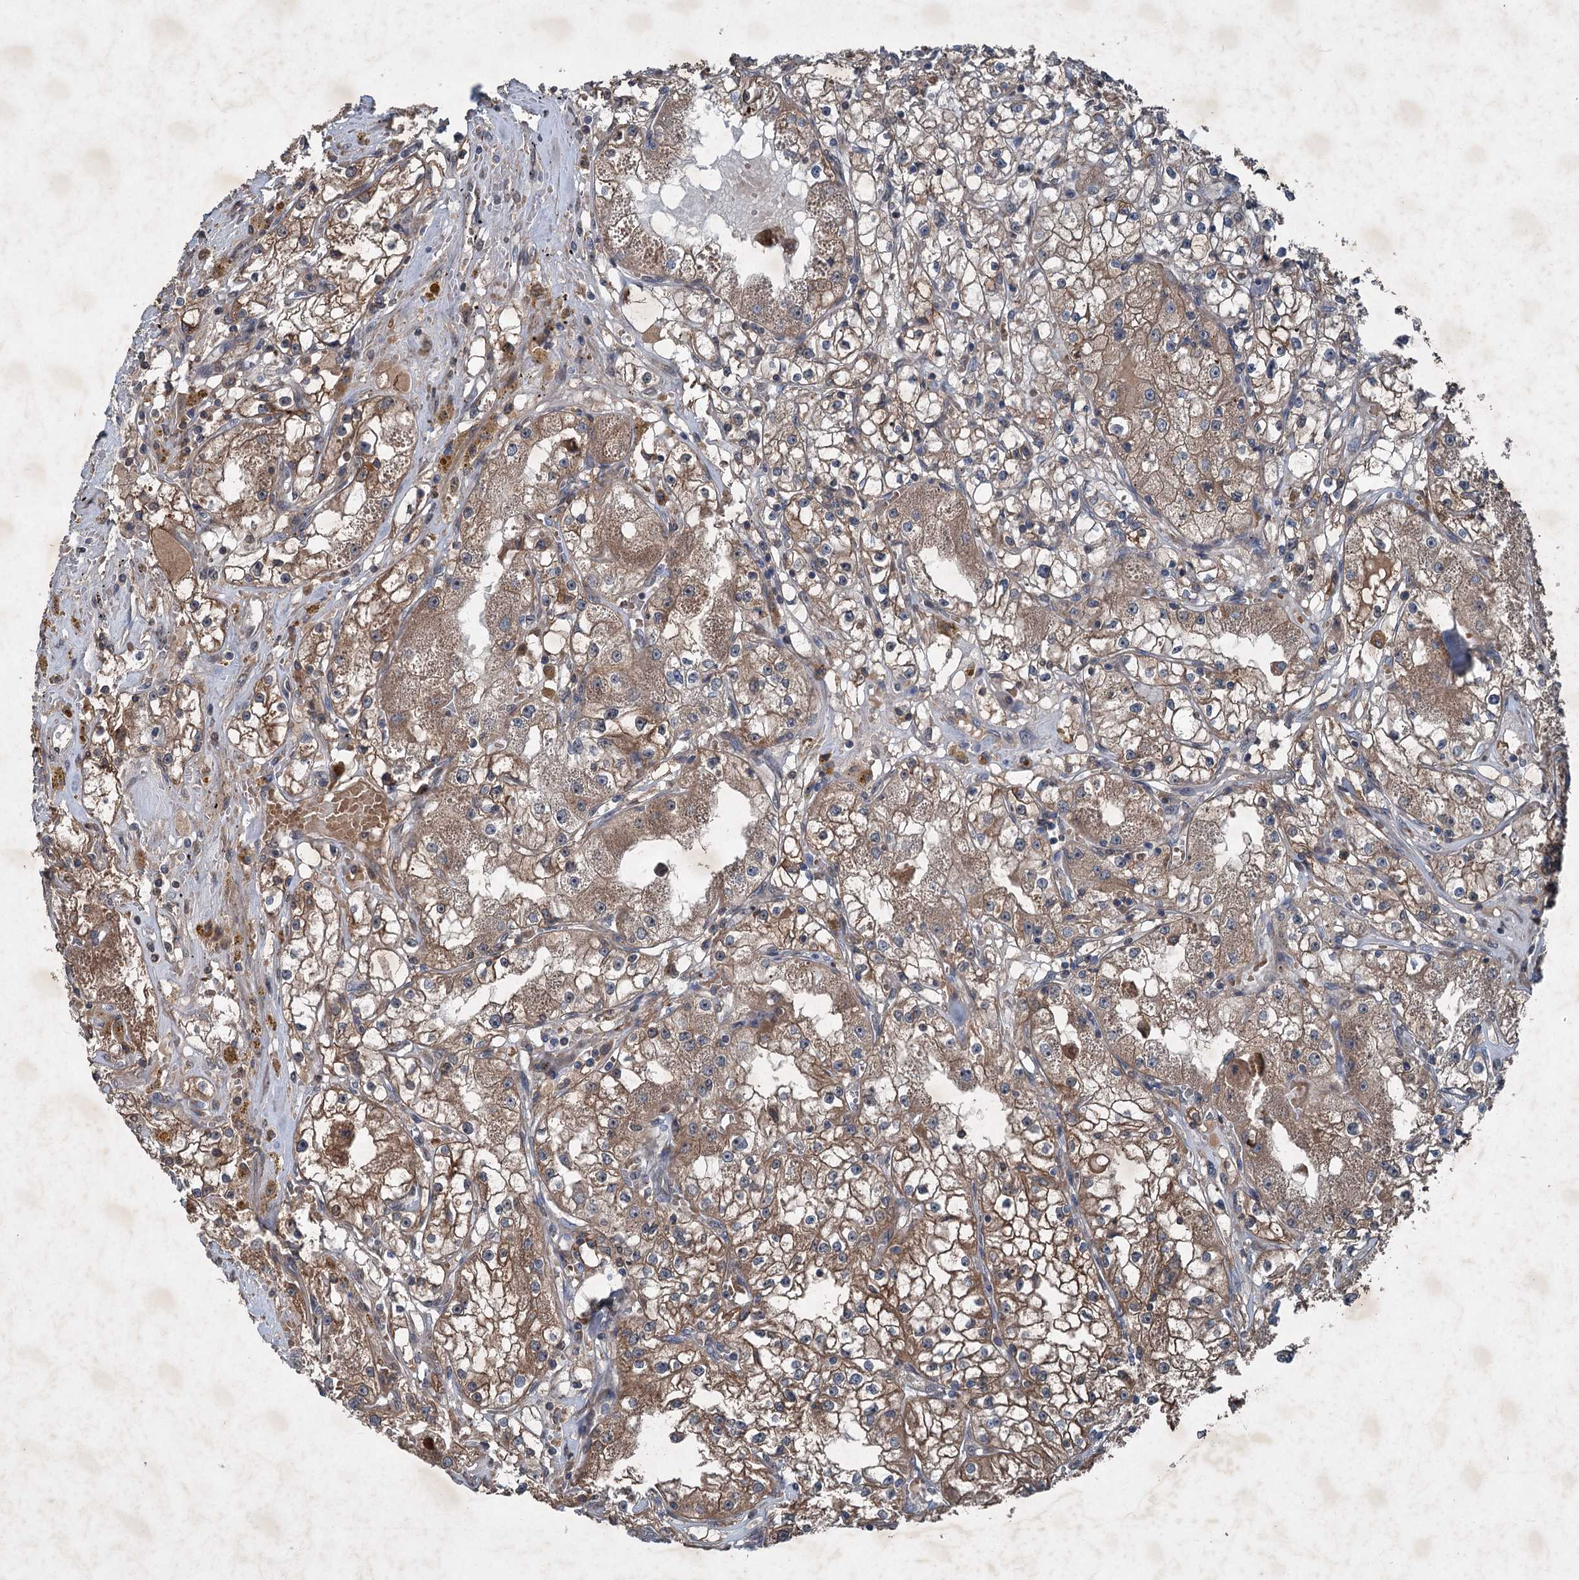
{"staining": {"intensity": "moderate", "quantity": ">75%", "location": "cytoplasmic/membranous"}, "tissue": "renal cancer", "cell_type": "Tumor cells", "image_type": "cancer", "snomed": [{"axis": "morphology", "description": "Adenocarcinoma, NOS"}, {"axis": "topography", "description": "Kidney"}], "caption": "Human renal adenocarcinoma stained with a protein marker reveals moderate staining in tumor cells.", "gene": "ALAS1", "patient": {"sex": "male", "age": 56}}